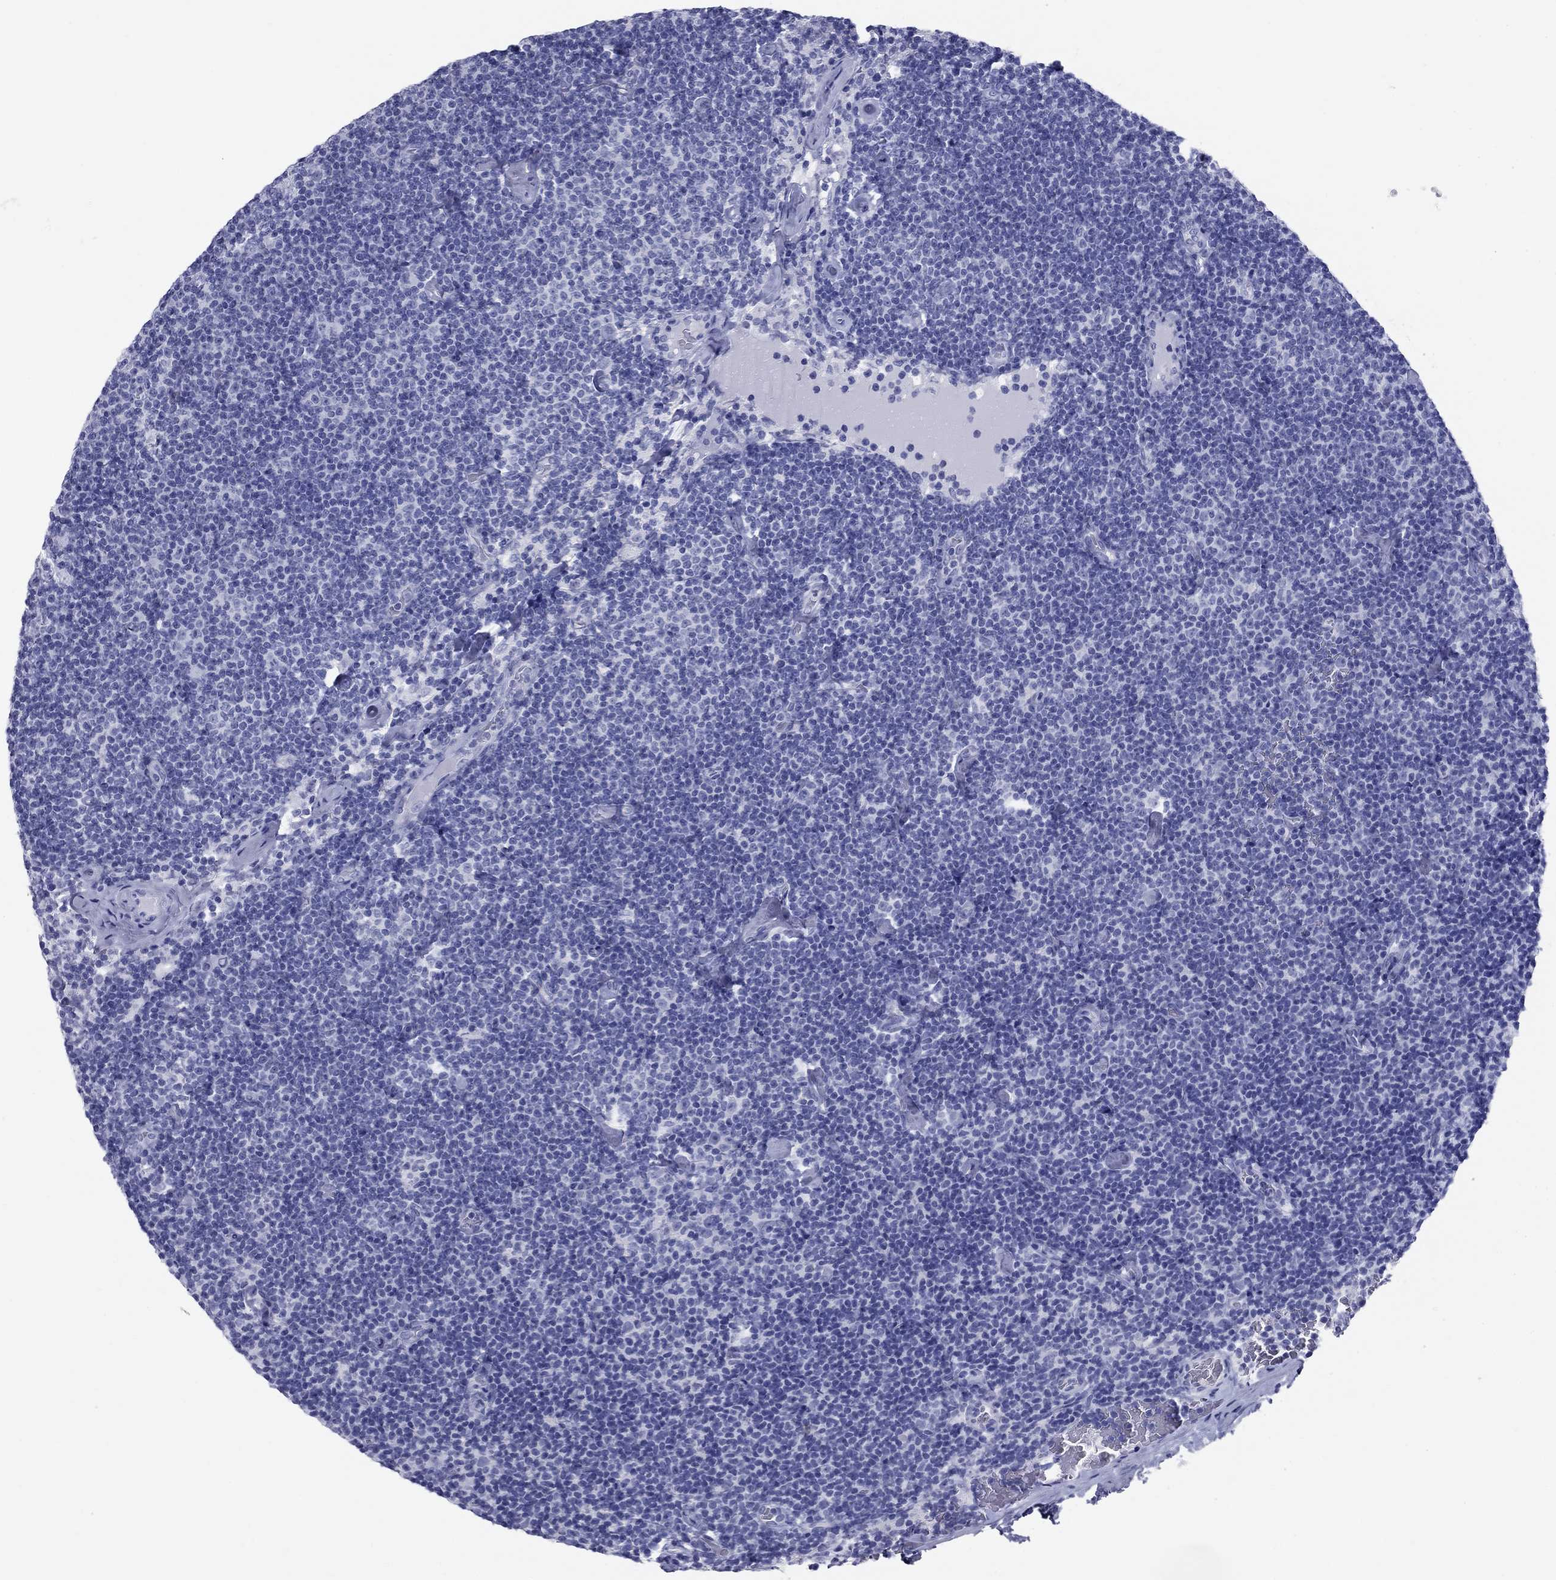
{"staining": {"intensity": "negative", "quantity": "none", "location": "none"}, "tissue": "lymphoma", "cell_type": "Tumor cells", "image_type": "cancer", "snomed": [{"axis": "morphology", "description": "Malignant lymphoma, non-Hodgkin's type, Low grade"}, {"axis": "topography", "description": "Lymph node"}], "caption": "The immunohistochemistry histopathology image has no significant expression in tumor cells of lymphoma tissue. (Stains: DAB immunohistochemistry with hematoxylin counter stain, Microscopy: brightfield microscopy at high magnification).", "gene": "NPPA", "patient": {"sex": "male", "age": 81}}